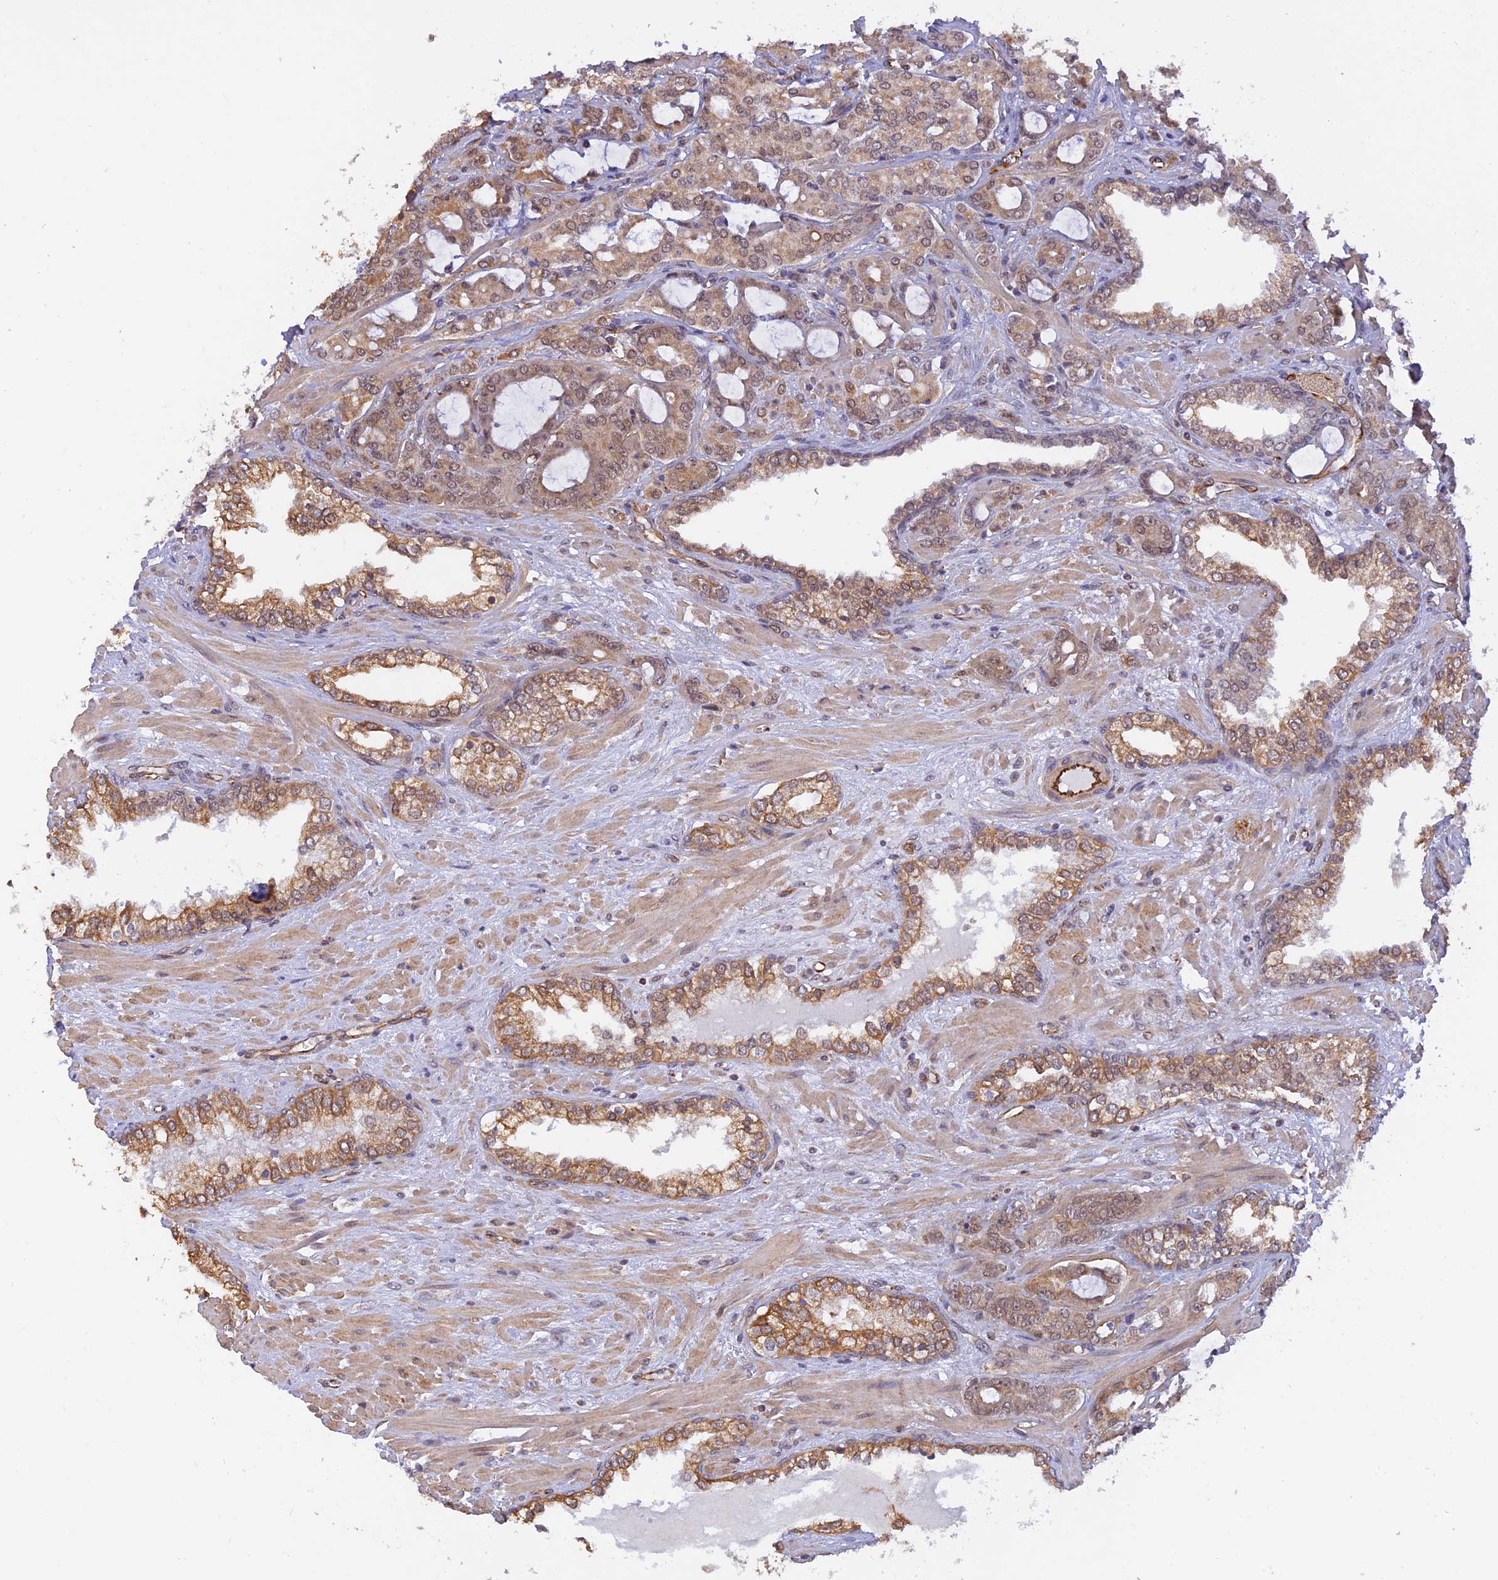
{"staining": {"intensity": "moderate", "quantity": ">75%", "location": "cytoplasmic/membranous,nuclear"}, "tissue": "prostate cancer", "cell_type": "Tumor cells", "image_type": "cancer", "snomed": [{"axis": "morphology", "description": "Adenocarcinoma, High grade"}, {"axis": "topography", "description": "Prostate"}], "caption": "A medium amount of moderate cytoplasmic/membranous and nuclear staining is appreciated in about >75% of tumor cells in prostate adenocarcinoma (high-grade) tissue.", "gene": "PAGR1", "patient": {"sex": "male", "age": 72}}